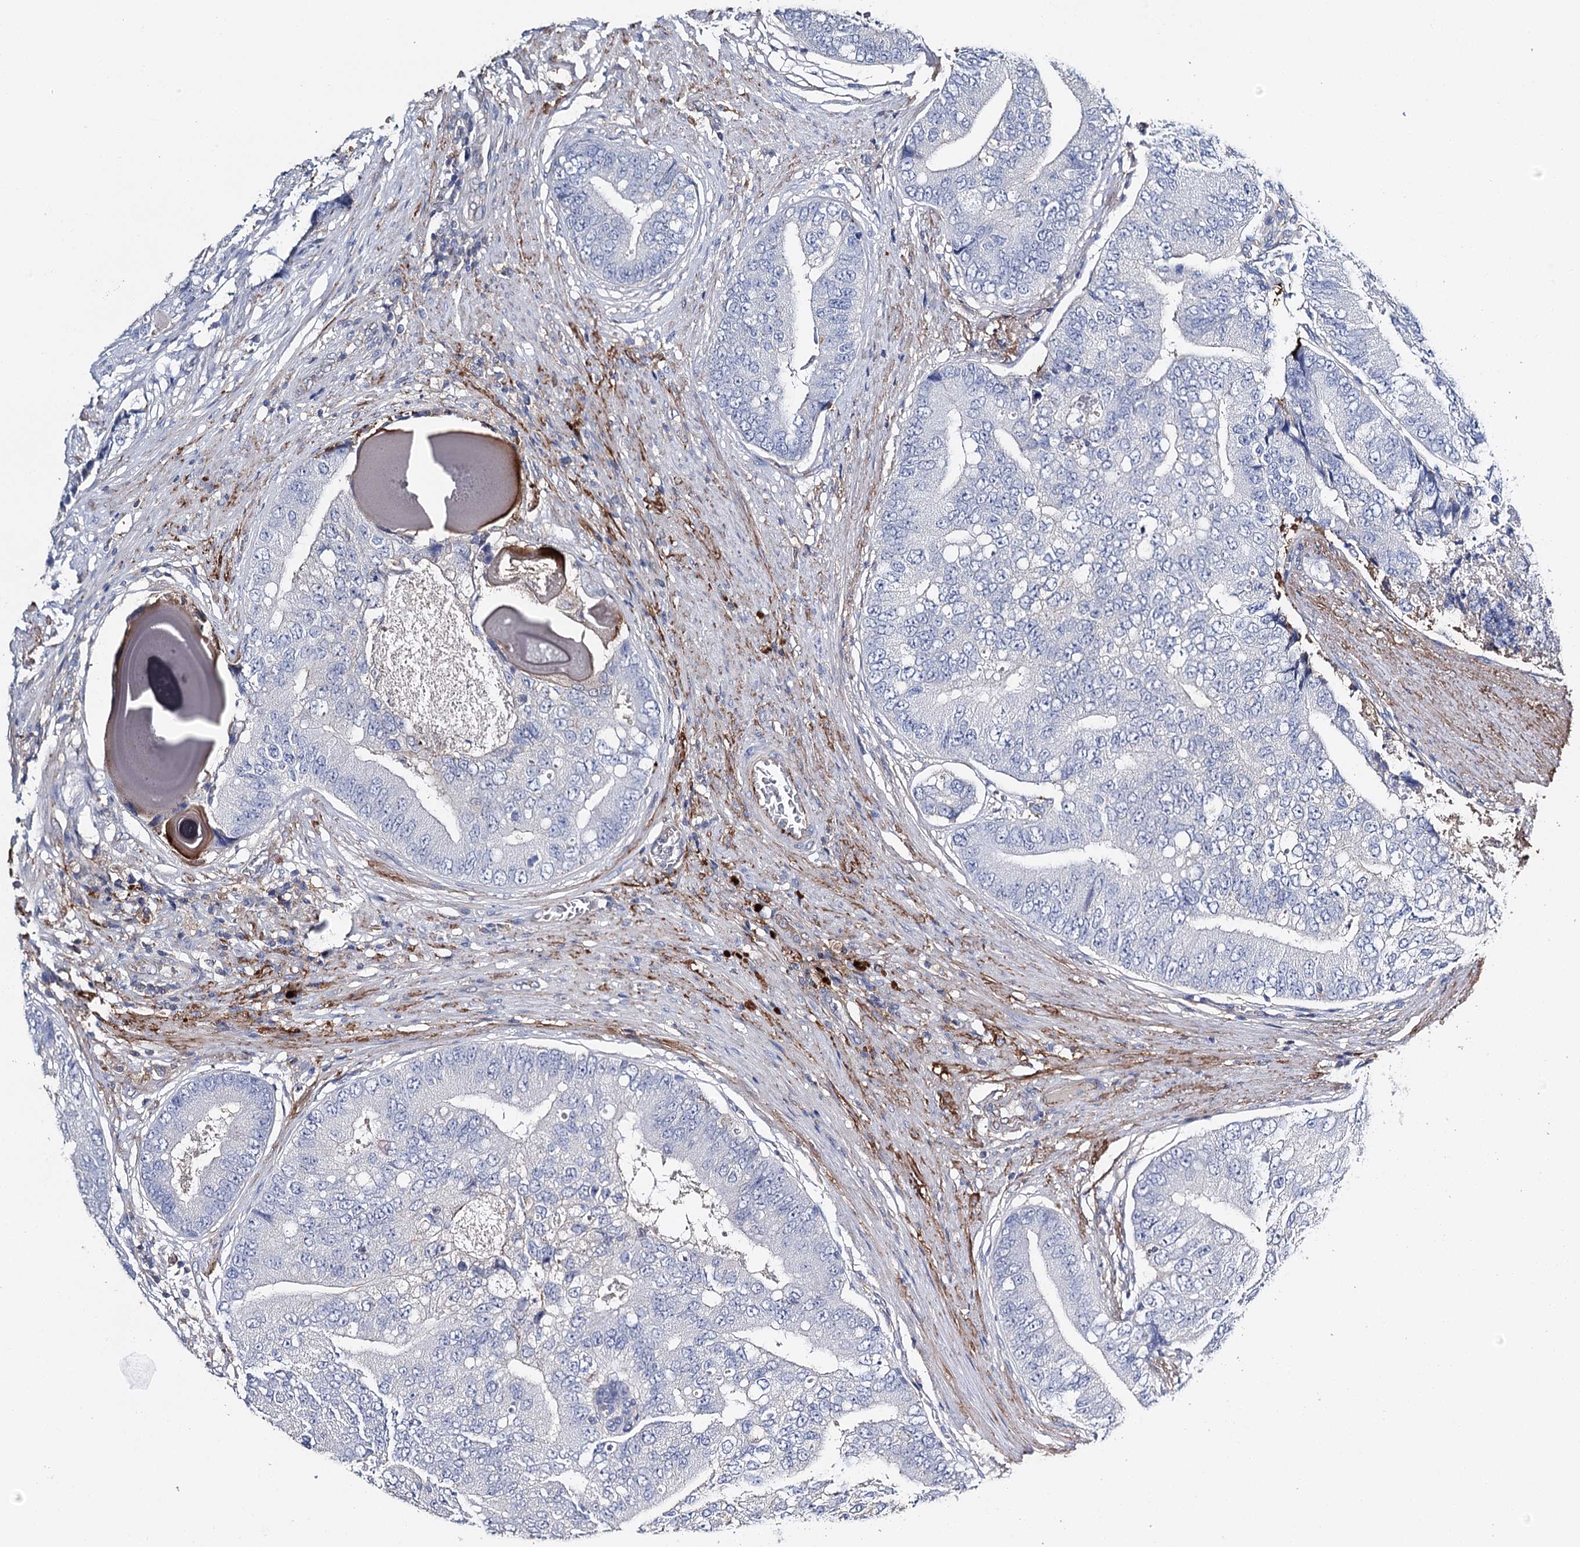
{"staining": {"intensity": "negative", "quantity": "none", "location": "none"}, "tissue": "prostate cancer", "cell_type": "Tumor cells", "image_type": "cancer", "snomed": [{"axis": "morphology", "description": "Adenocarcinoma, High grade"}, {"axis": "topography", "description": "Prostate"}], "caption": "Immunohistochemistry of prostate cancer (high-grade adenocarcinoma) shows no staining in tumor cells.", "gene": "EPYC", "patient": {"sex": "male", "age": 70}}